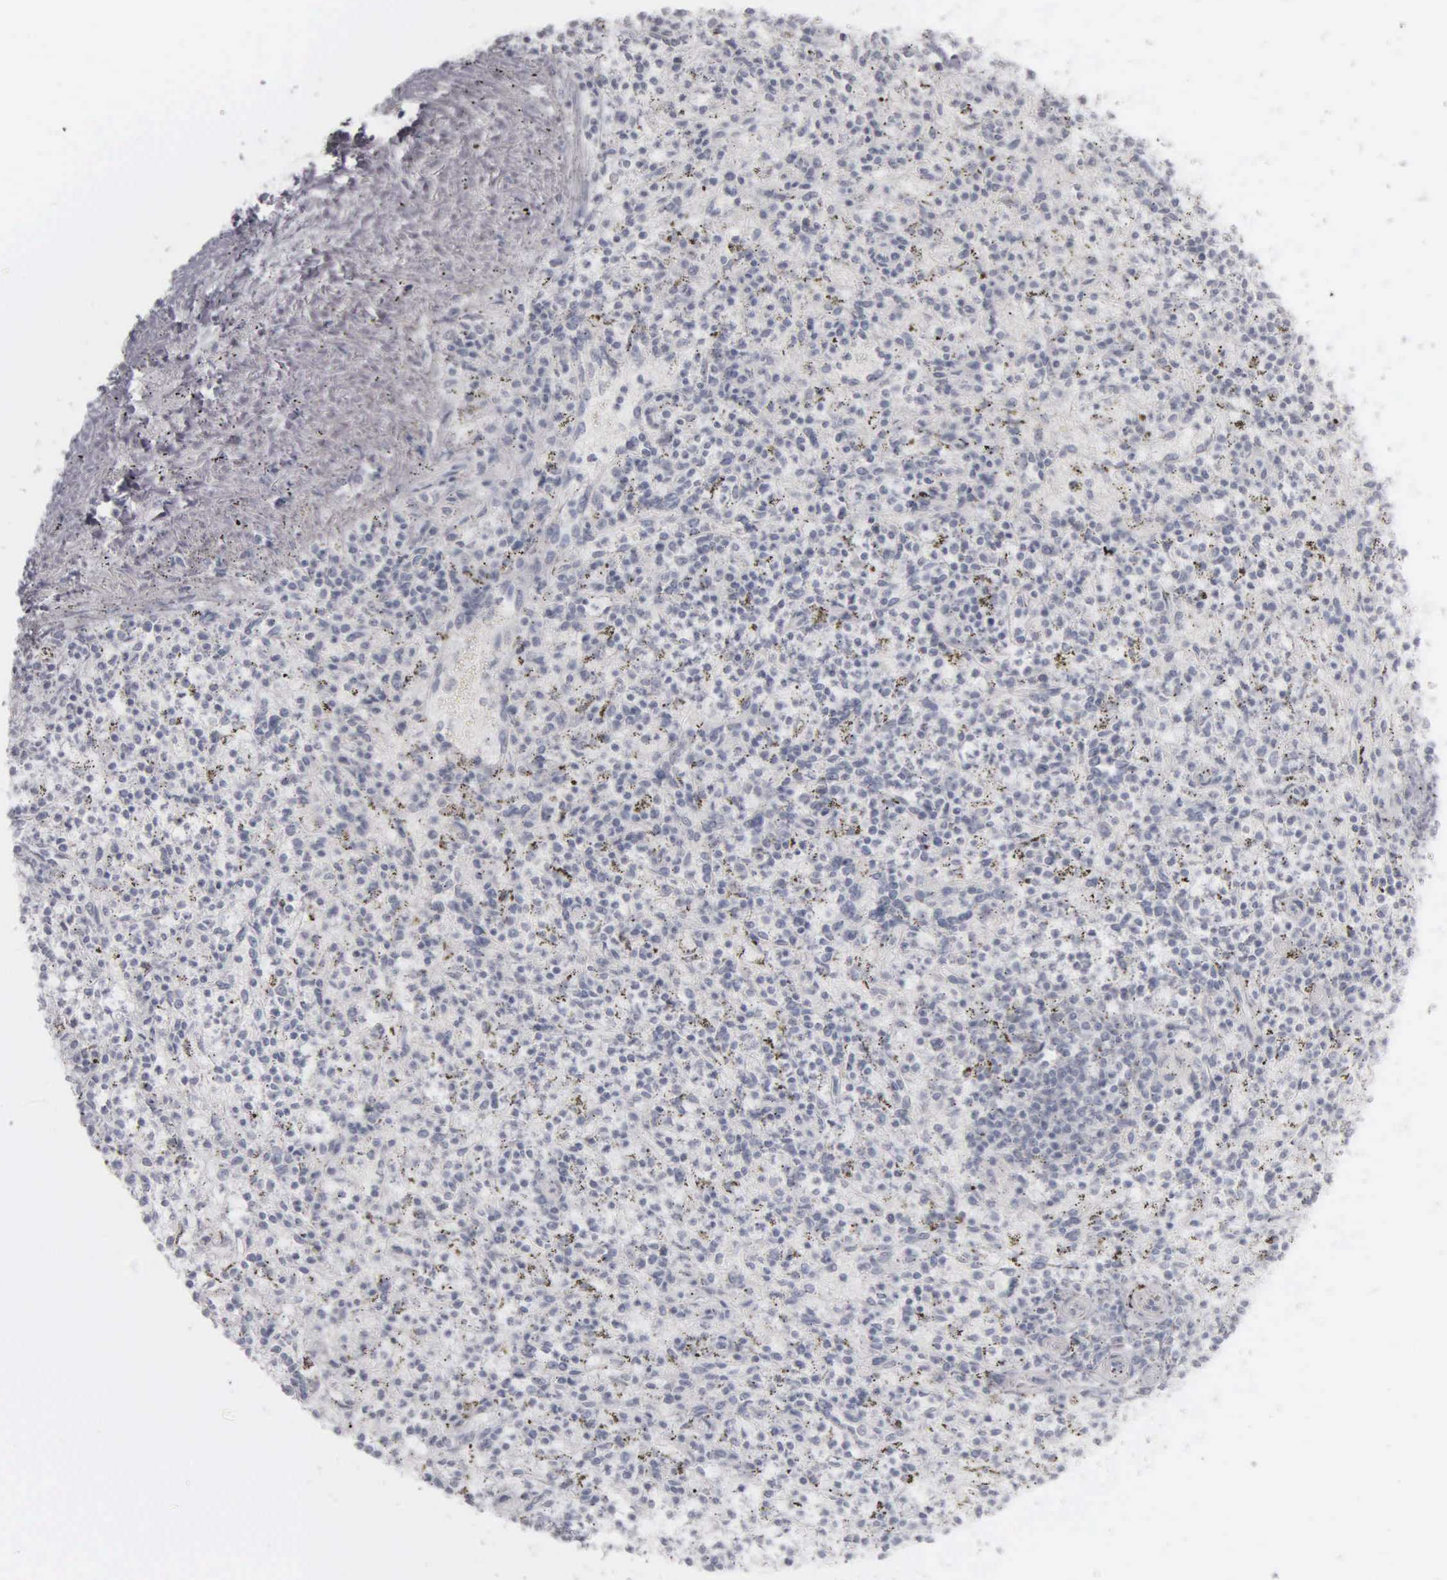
{"staining": {"intensity": "negative", "quantity": "none", "location": "none"}, "tissue": "spleen", "cell_type": "Cells in red pulp", "image_type": "normal", "snomed": [{"axis": "morphology", "description": "Normal tissue, NOS"}, {"axis": "topography", "description": "Spleen"}], "caption": "Immunohistochemical staining of unremarkable human spleen displays no significant expression in cells in red pulp.", "gene": "KRT20", "patient": {"sex": "male", "age": 72}}